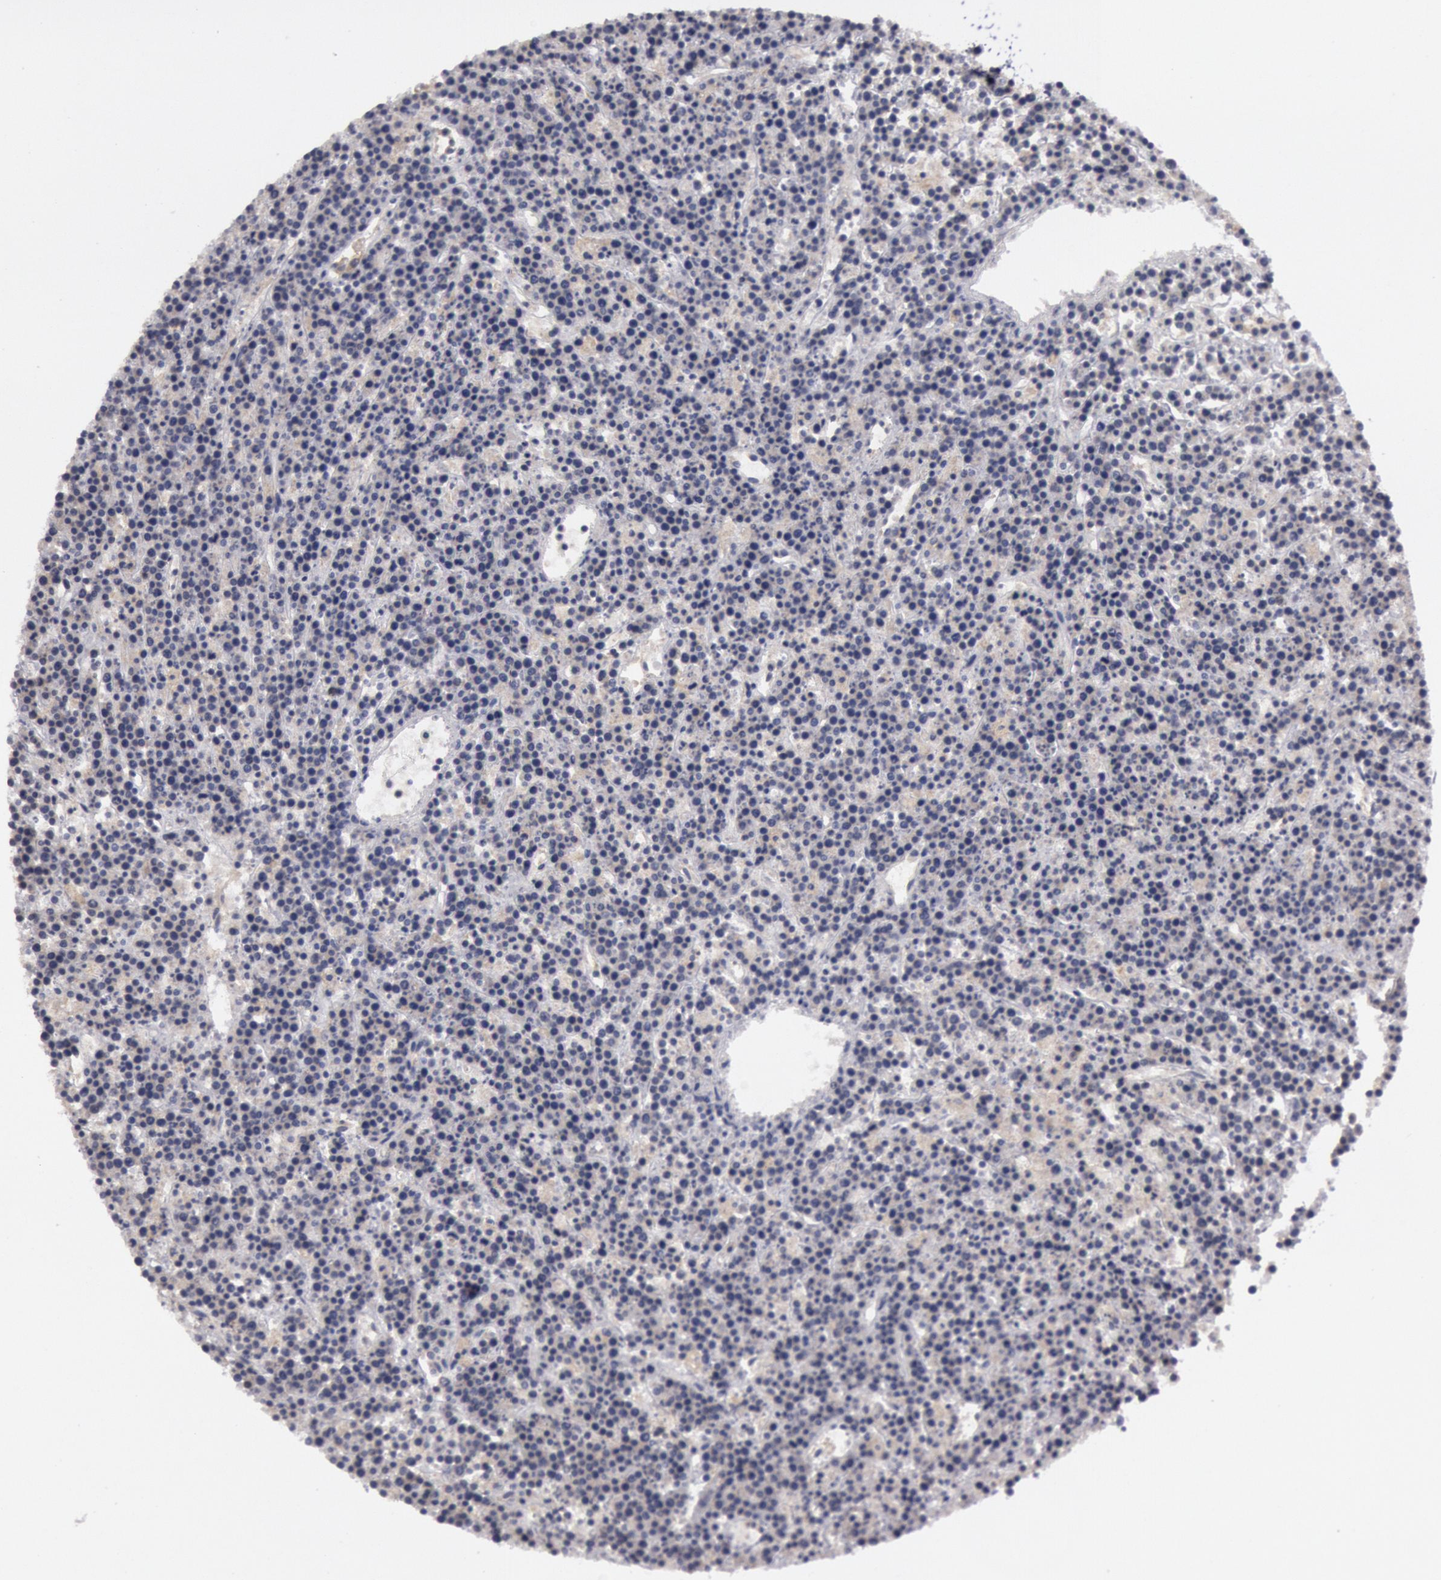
{"staining": {"intensity": "negative", "quantity": "none", "location": "none"}, "tissue": "lymphoma", "cell_type": "Tumor cells", "image_type": "cancer", "snomed": [{"axis": "morphology", "description": "Malignant lymphoma, non-Hodgkin's type, High grade"}, {"axis": "topography", "description": "Ovary"}], "caption": "IHC photomicrograph of high-grade malignant lymphoma, non-Hodgkin's type stained for a protein (brown), which demonstrates no staining in tumor cells.", "gene": "JOSD1", "patient": {"sex": "female", "age": 56}}